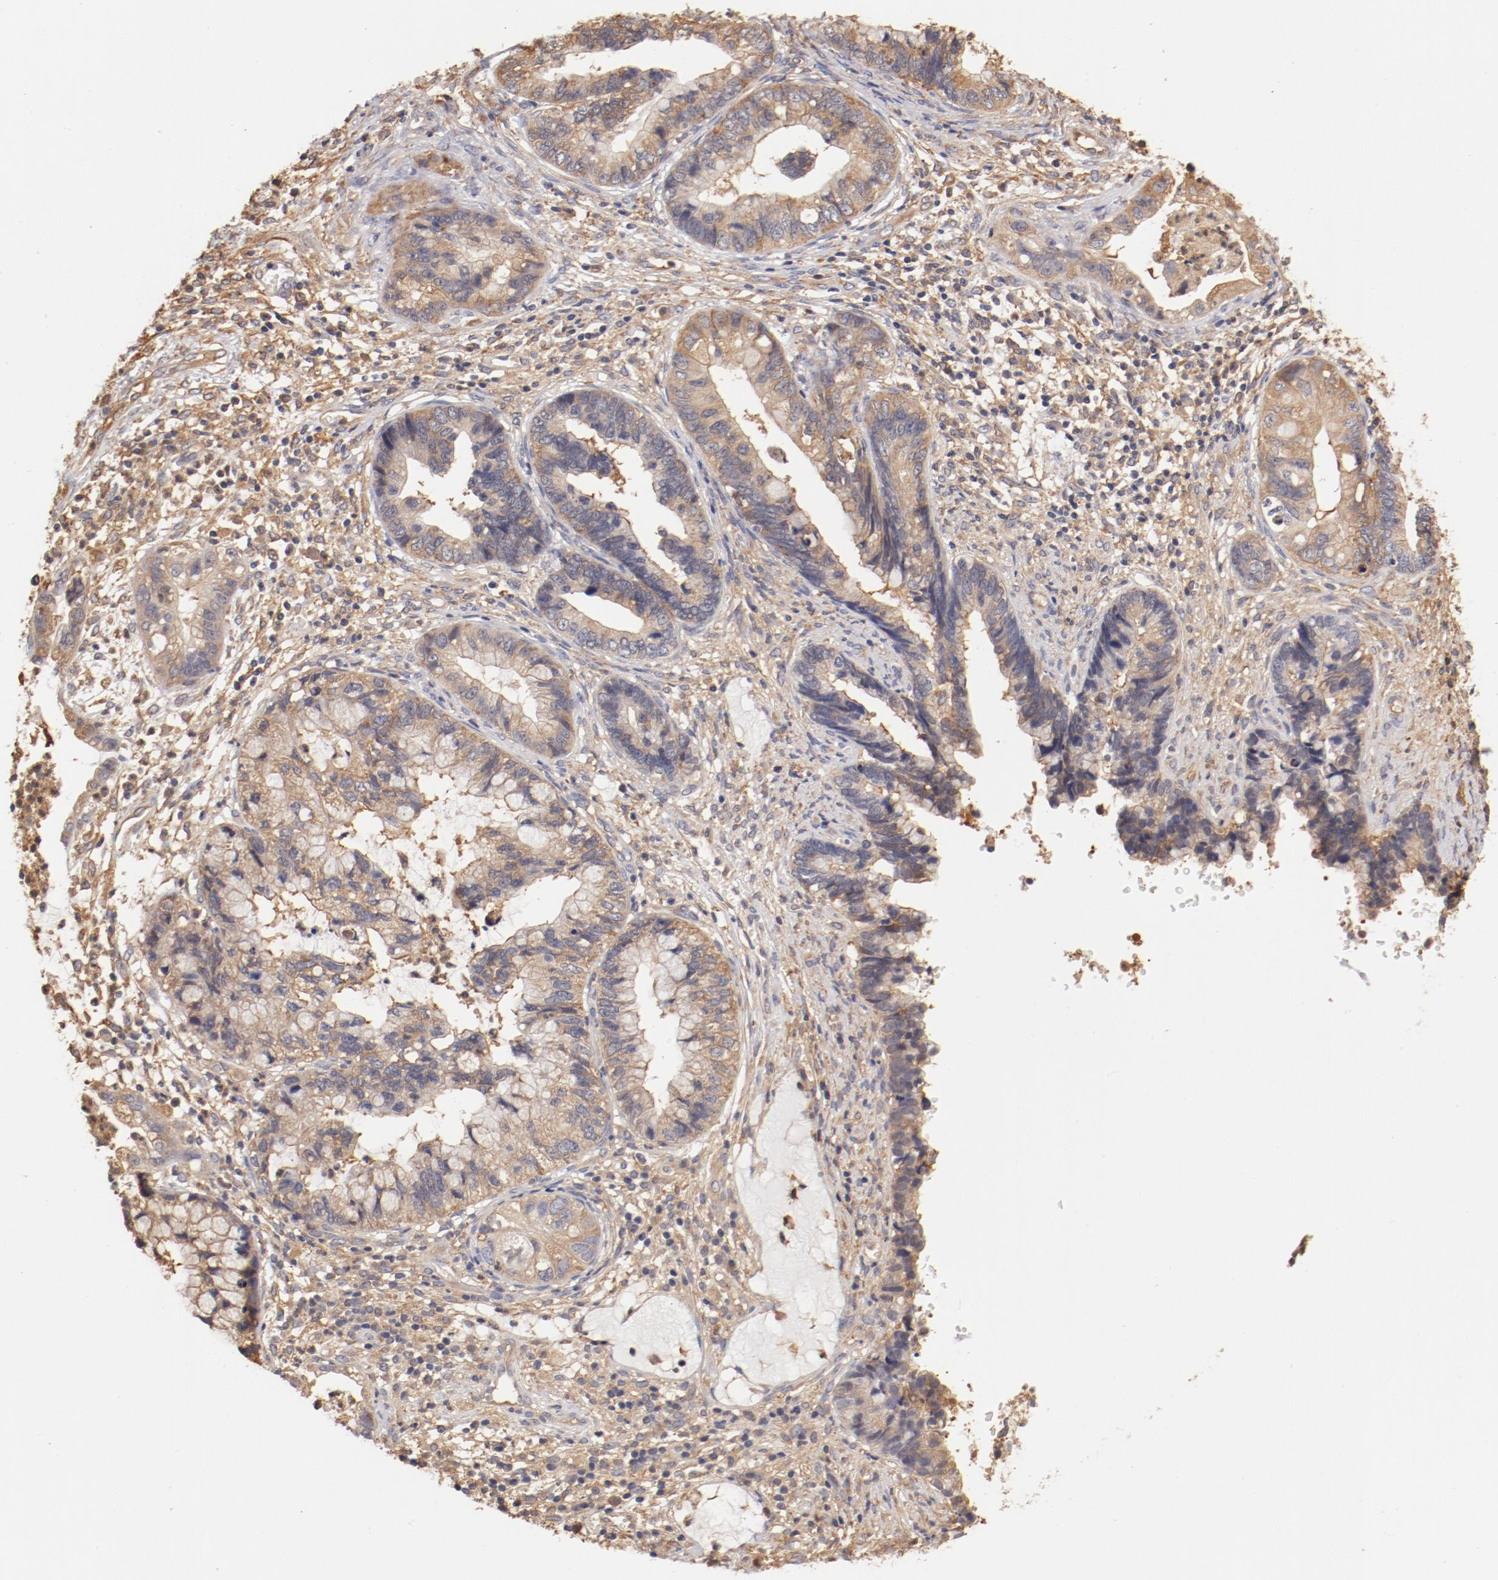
{"staining": {"intensity": "moderate", "quantity": "25%-75%", "location": "cytoplasmic/membranous"}, "tissue": "cervical cancer", "cell_type": "Tumor cells", "image_type": "cancer", "snomed": [{"axis": "morphology", "description": "Adenocarcinoma, NOS"}, {"axis": "topography", "description": "Cervix"}], "caption": "Immunohistochemistry (IHC) (DAB (3,3'-diaminobenzidine)) staining of adenocarcinoma (cervical) exhibits moderate cytoplasmic/membranous protein expression in approximately 25%-75% of tumor cells.", "gene": "FCMR", "patient": {"sex": "female", "age": 44}}